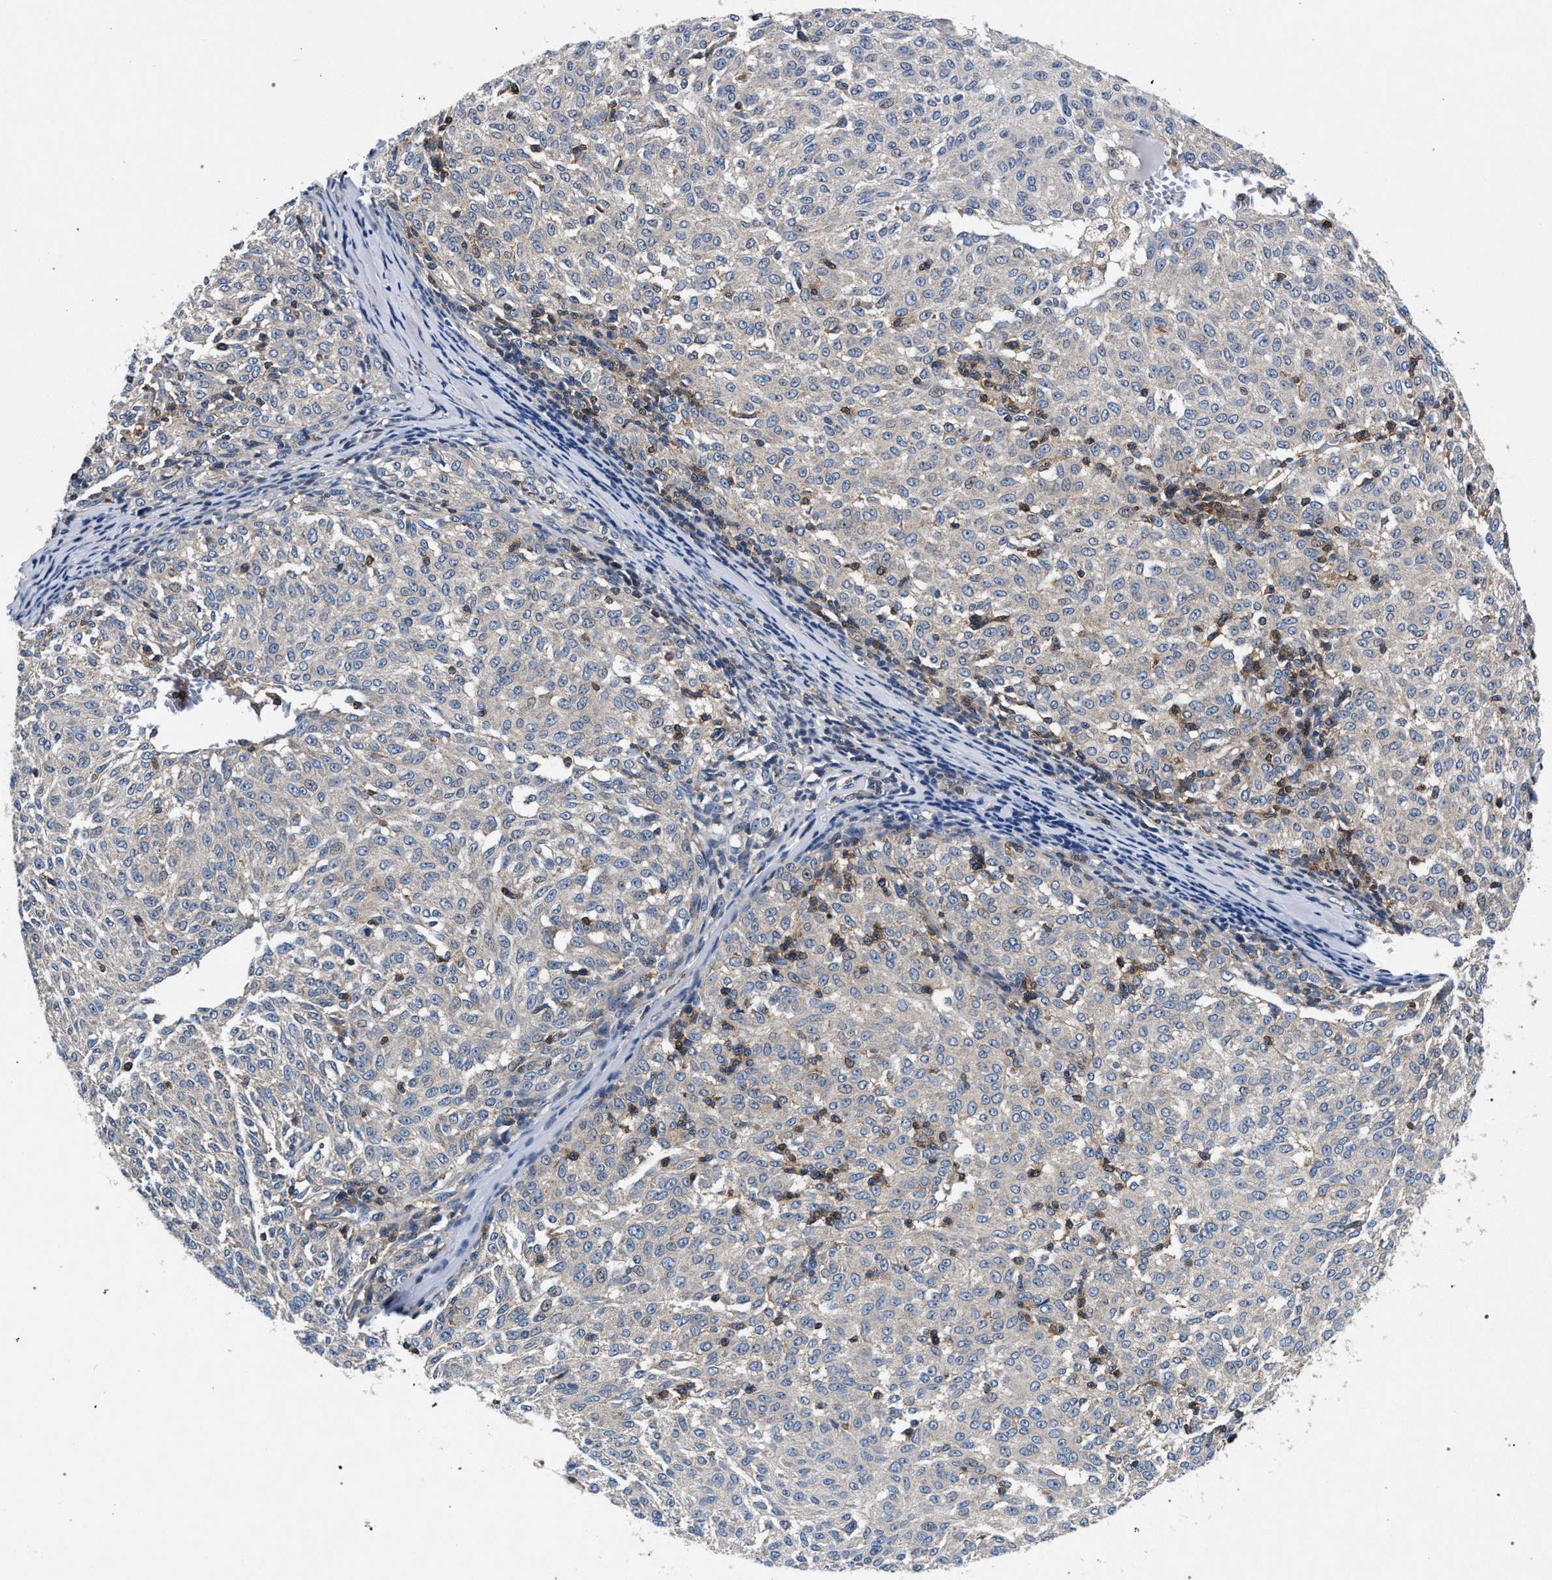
{"staining": {"intensity": "negative", "quantity": "none", "location": "none"}, "tissue": "melanoma", "cell_type": "Tumor cells", "image_type": "cancer", "snomed": [{"axis": "morphology", "description": "Malignant melanoma, NOS"}, {"axis": "topography", "description": "Skin"}], "caption": "Melanoma was stained to show a protein in brown. There is no significant expression in tumor cells.", "gene": "LASP1", "patient": {"sex": "female", "age": 72}}